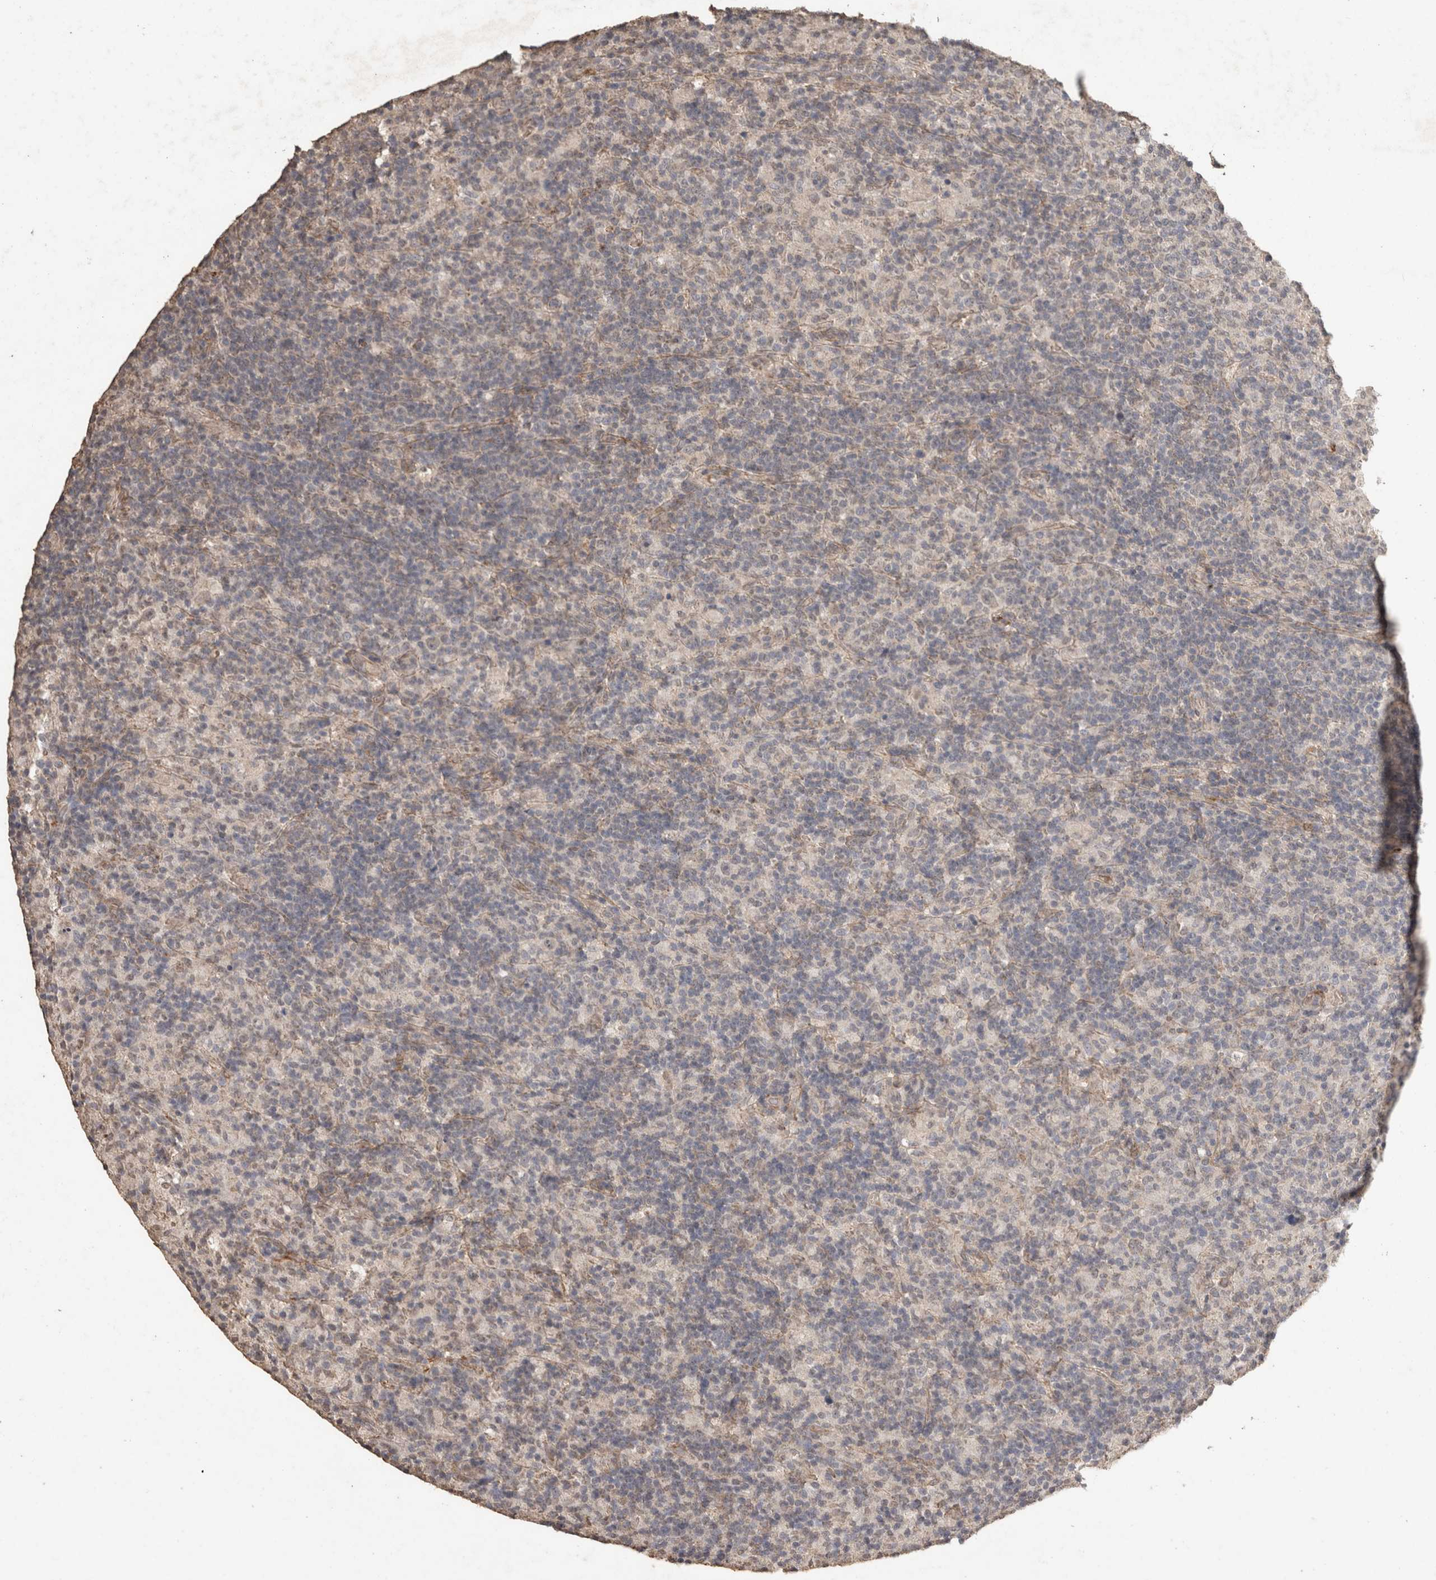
{"staining": {"intensity": "negative", "quantity": "none", "location": "none"}, "tissue": "lymphoma", "cell_type": "Tumor cells", "image_type": "cancer", "snomed": [{"axis": "morphology", "description": "Hodgkin's disease, NOS"}, {"axis": "topography", "description": "Lymph node"}], "caption": "Tumor cells are negative for brown protein staining in Hodgkin's disease. The staining is performed using DAB brown chromogen with nuclei counter-stained in using hematoxylin.", "gene": "C1QTNF5", "patient": {"sex": "male", "age": 70}}